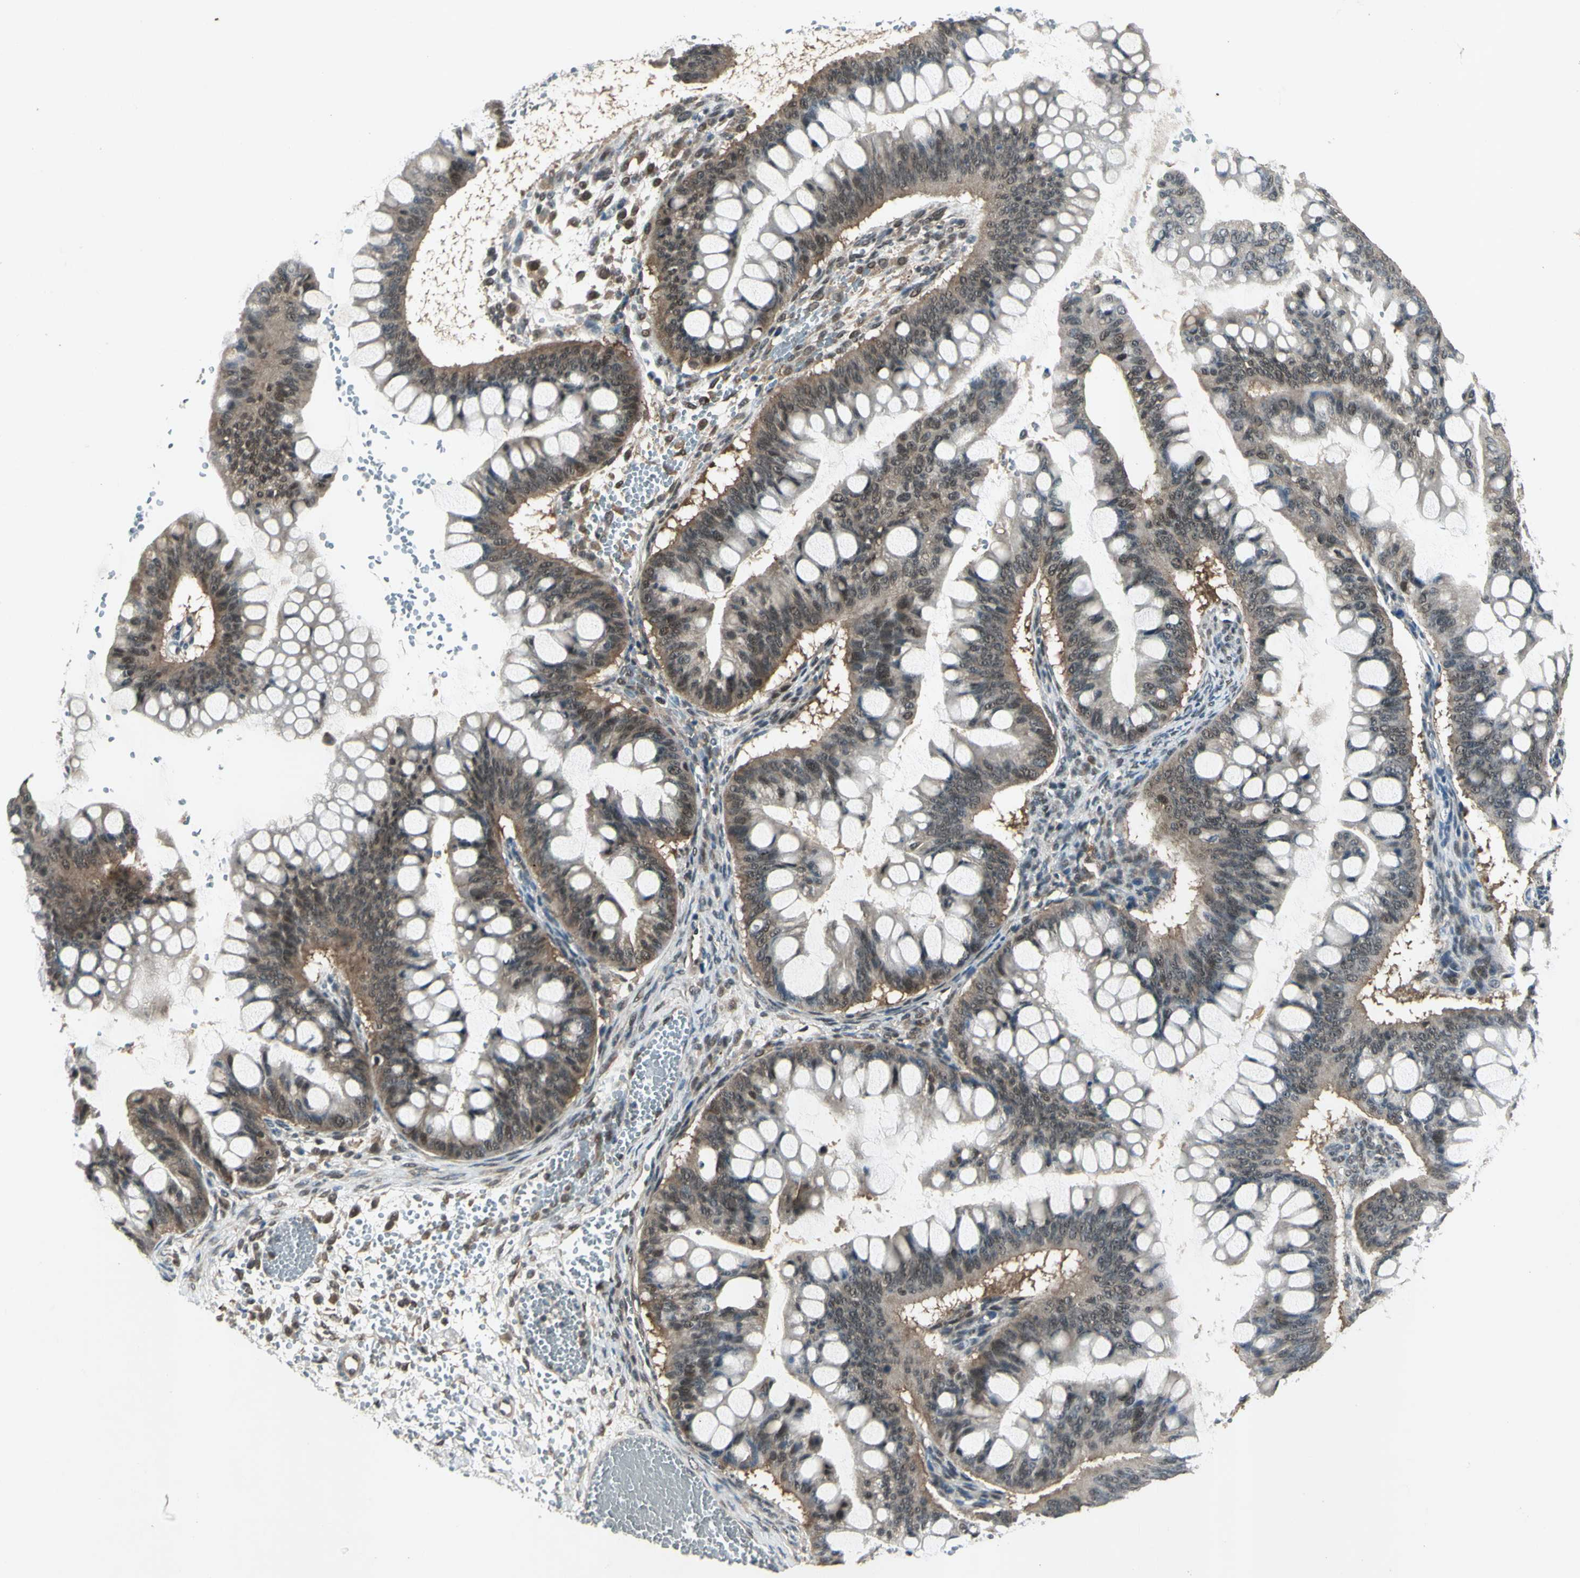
{"staining": {"intensity": "weak", "quantity": ">75%", "location": "cytoplasmic/membranous"}, "tissue": "ovarian cancer", "cell_type": "Tumor cells", "image_type": "cancer", "snomed": [{"axis": "morphology", "description": "Cystadenocarcinoma, mucinous, NOS"}, {"axis": "topography", "description": "Ovary"}], "caption": "The photomicrograph reveals a brown stain indicating the presence of a protein in the cytoplasmic/membranous of tumor cells in ovarian cancer (mucinous cystadenocarcinoma).", "gene": "PSMD5", "patient": {"sex": "female", "age": 73}}